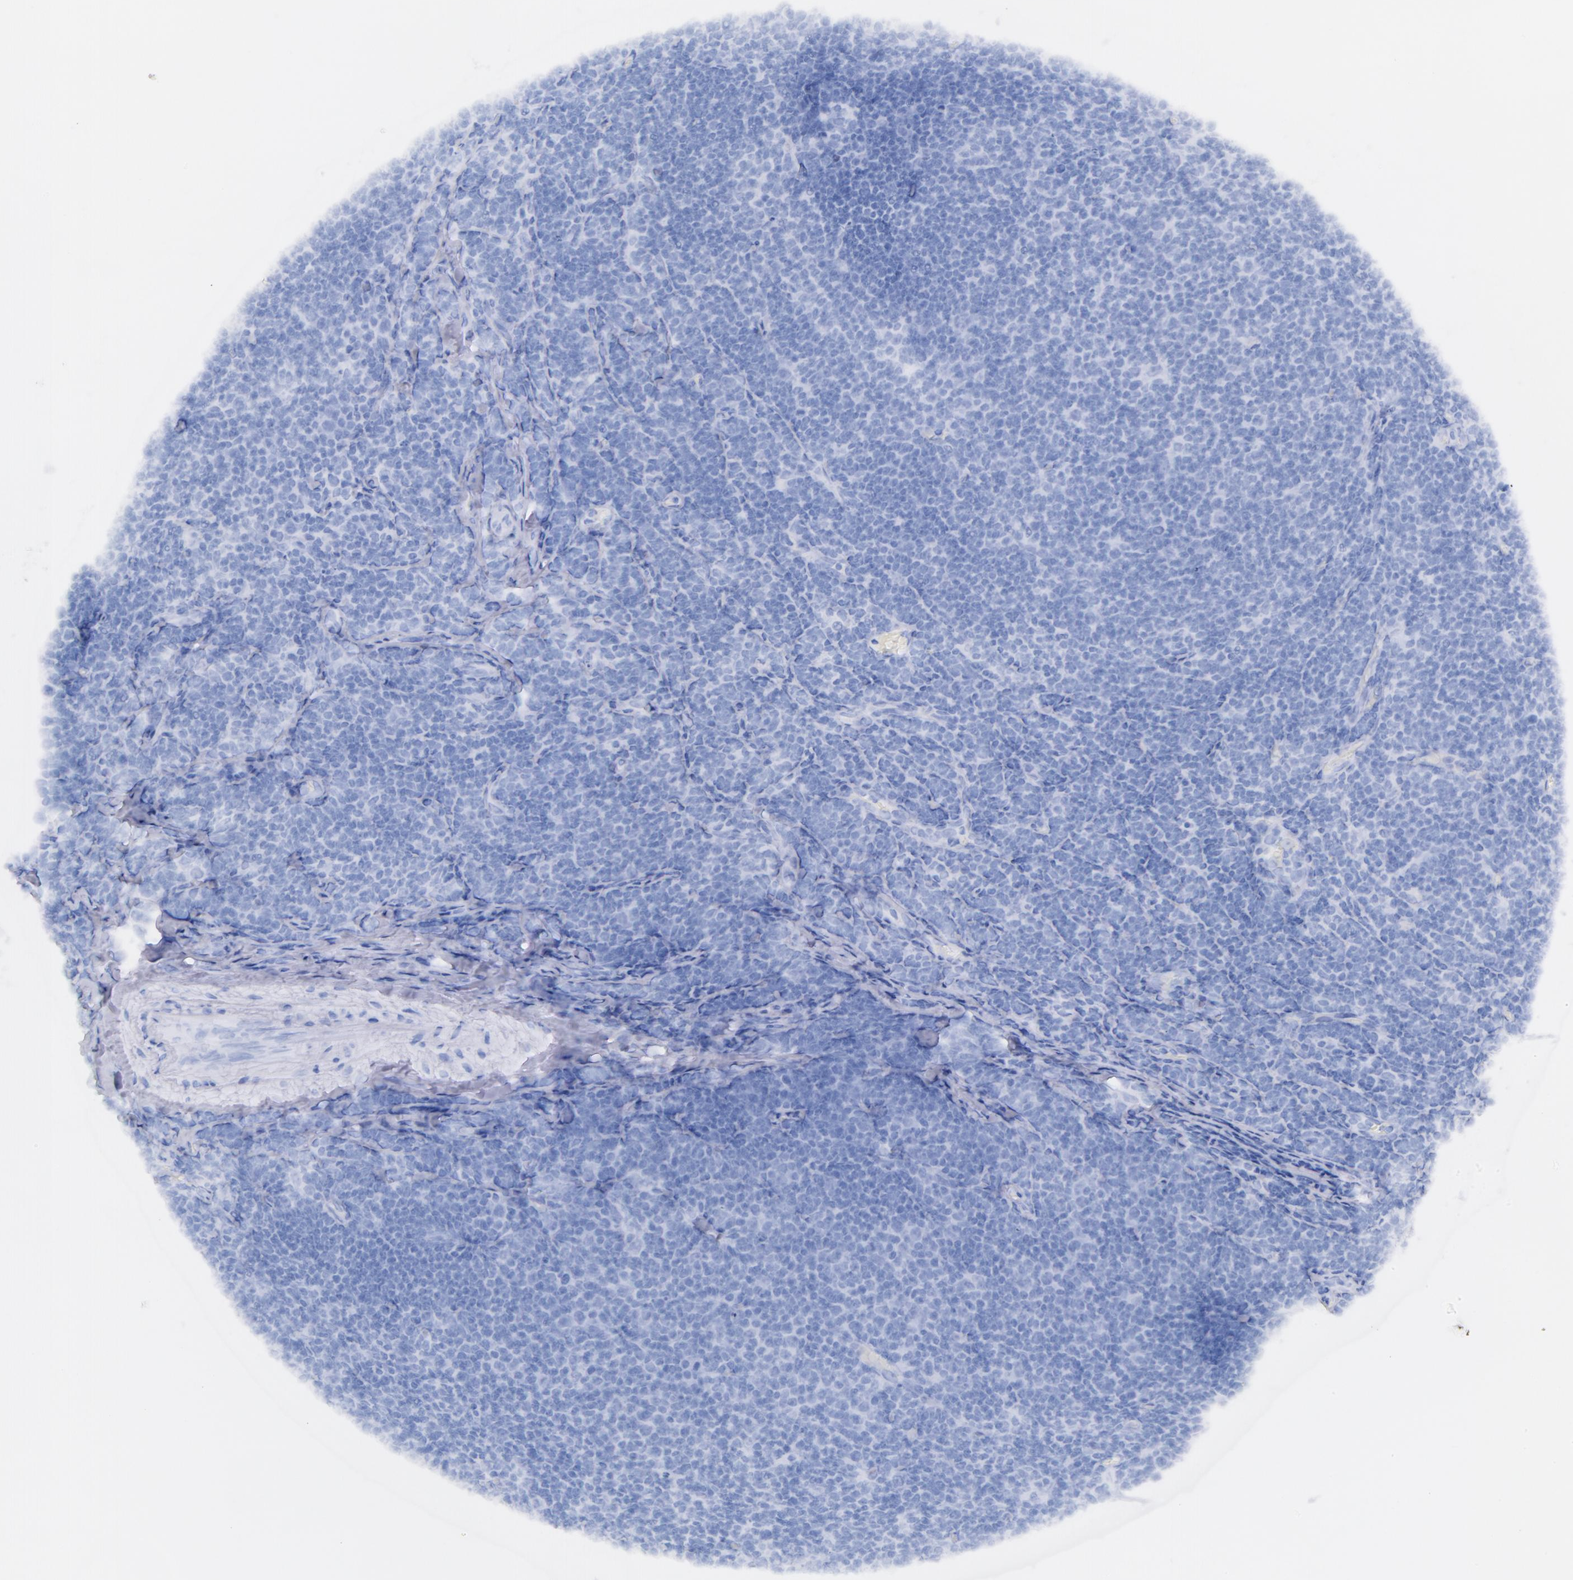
{"staining": {"intensity": "negative", "quantity": "none", "location": "none"}, "tissue": "lymphoma", "cell_type": "Tumor cells", "image_type": "cancer", "snomed": [{"axis": "morphology", "description": "Malignant lymphoma, non-Hodgkin's type, Low grade"}, {"axis": "topography", "description": "Lymph node"}], "caption": "Immunohistochemical staining of human malignant lymphoma, non-Hodgkin's type (low-grade) displays no significant expression in tumor cells. (DAB (3,3'-diaminobenzidine) immunohistochemistry (IHC), high magnification).", "gene": "CD44", "patient": {"sex": "male", "age": 74}}